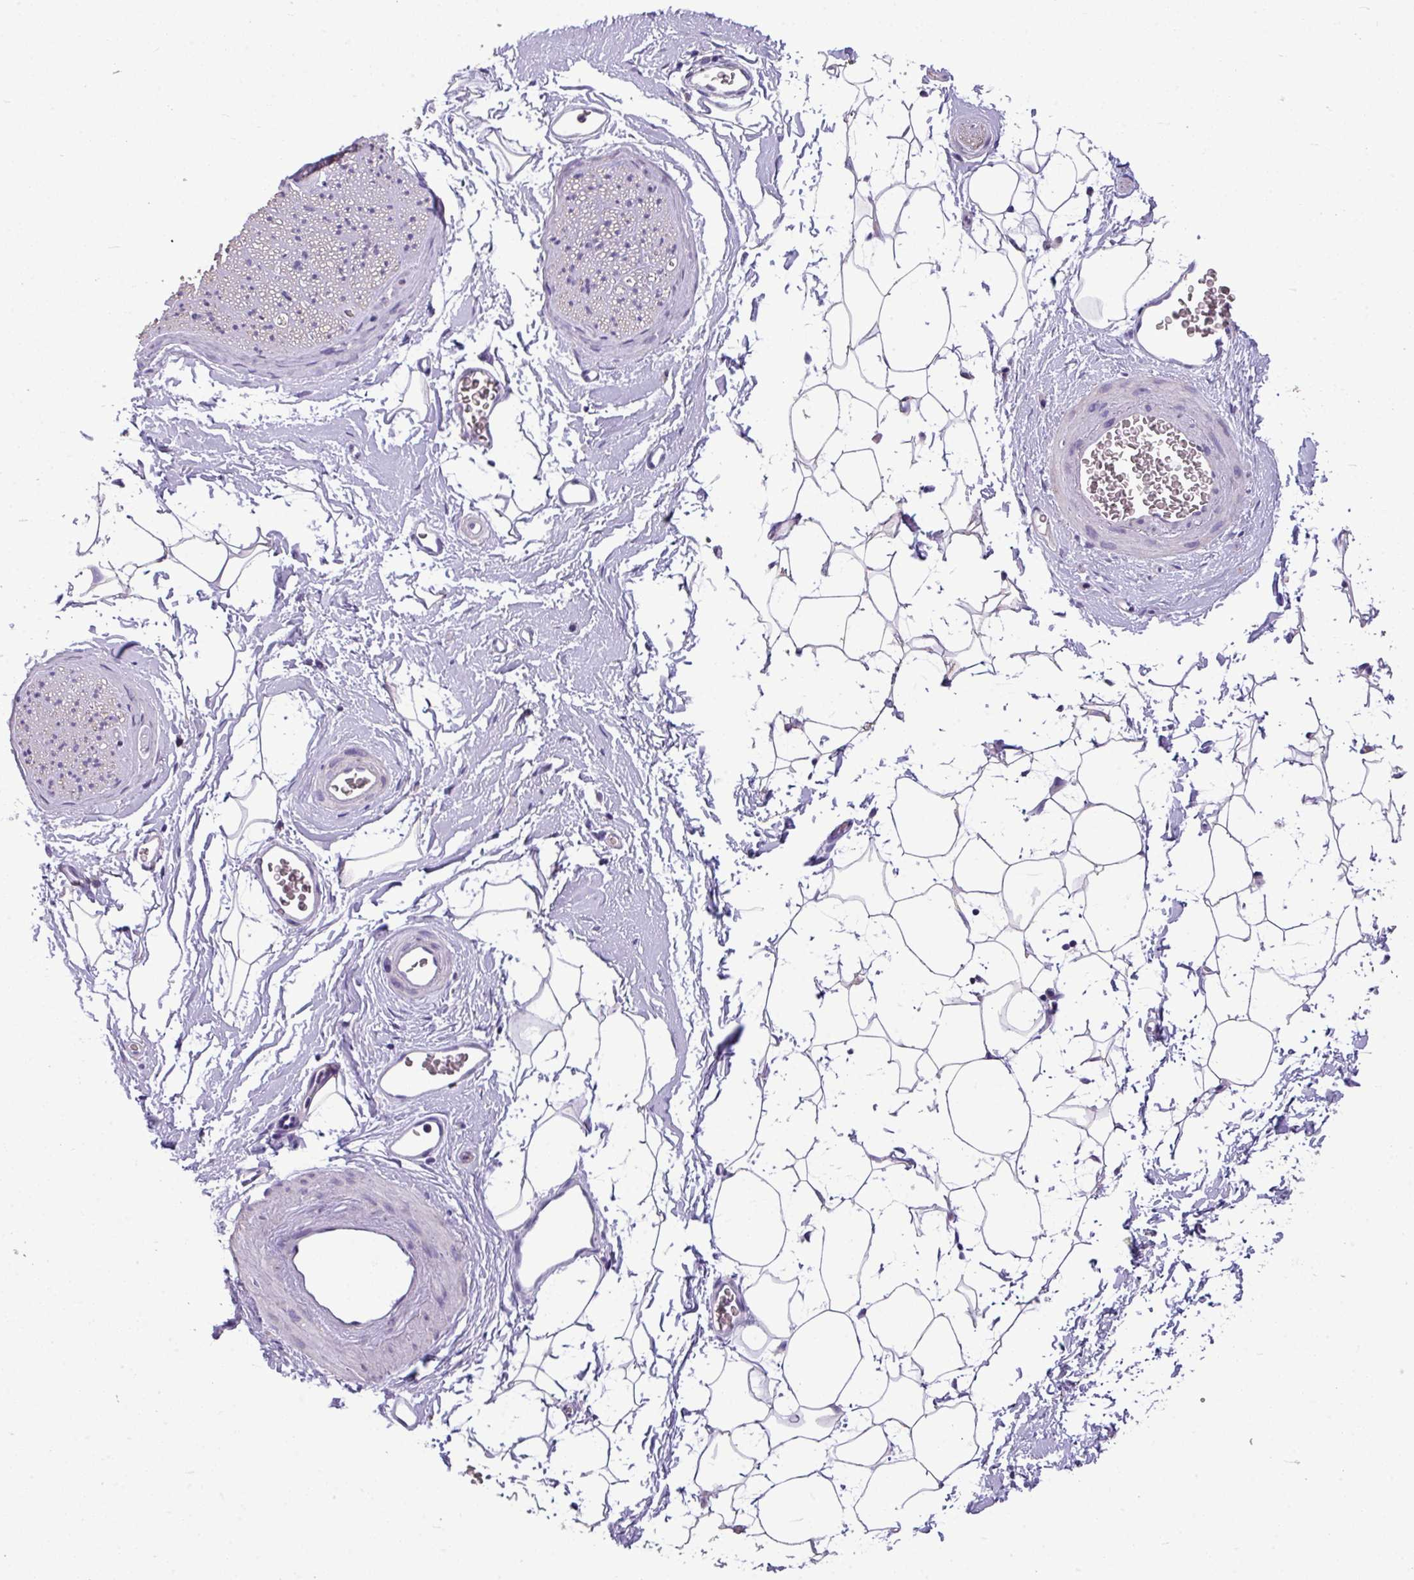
{"staining": {"intensity": "negative", "quantity": "none", "location": "none"}, "tissue": "adipose tissue", "cell_type": "Adipocytes", "image_type": "normal", "snomed": [{"axis": "morphology", "description": "Normal tissue, NOS"}, {"axis": "morphology", "description": "Adenocarcinoma, High grade"}, {"axis": "topography", "description": "Prostate"}, {"axis": "topography", "description": "Peripheral nerve tissue"}], "caption": "Immunohistochemical staining of benign human adipose tissue displays no significant positivity in adipocytes. (DAB (3,3'-diaminobenzidine) immunohistochemistry (IHC) visualized using brightfield microscopy, high magnification).", "gene": "ALDH2", "patient": {"sex": "male", "age": 68}}